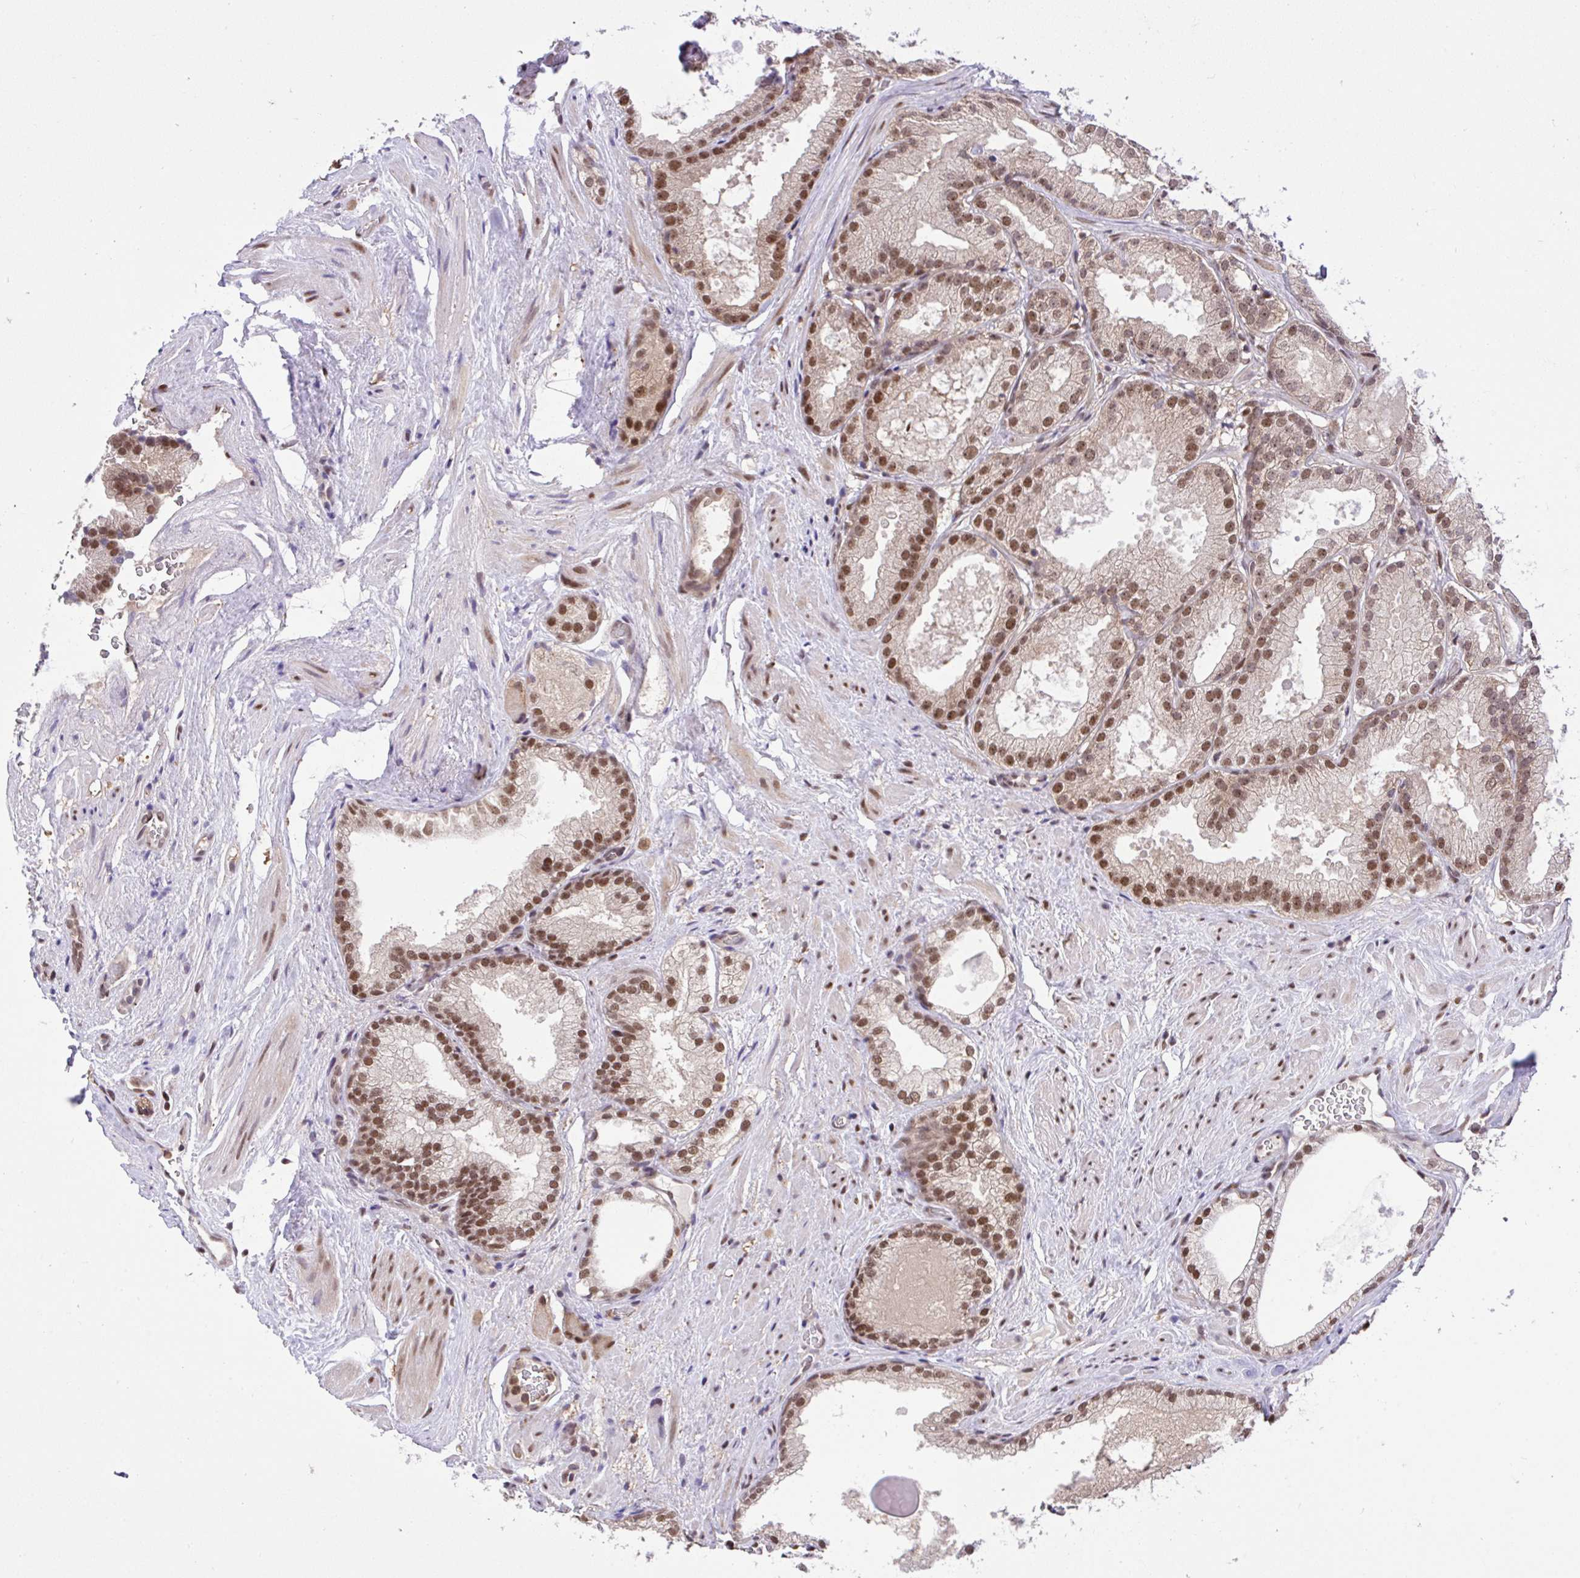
{"staining": {"intensity": "moderate", "quantity": ">75%", "location": "nuclear"}, "tissue": "prostate cancer", "cell_type": "Tumor cells", "image_type": "cancer", "snomed": [{"axis": "morphology", "description": "Adenocarcinoma, High grade"}, {"axis": "topography", "description": "Prostate"}], "caption": "The micrograph displays staining of prostate adenocarcinoma (high-grade), revealing moderate nuclear protein expression (brown color) within tumor cells.", "gene": "GLIS3", "patient": {"sex": "male", "age": 68}}